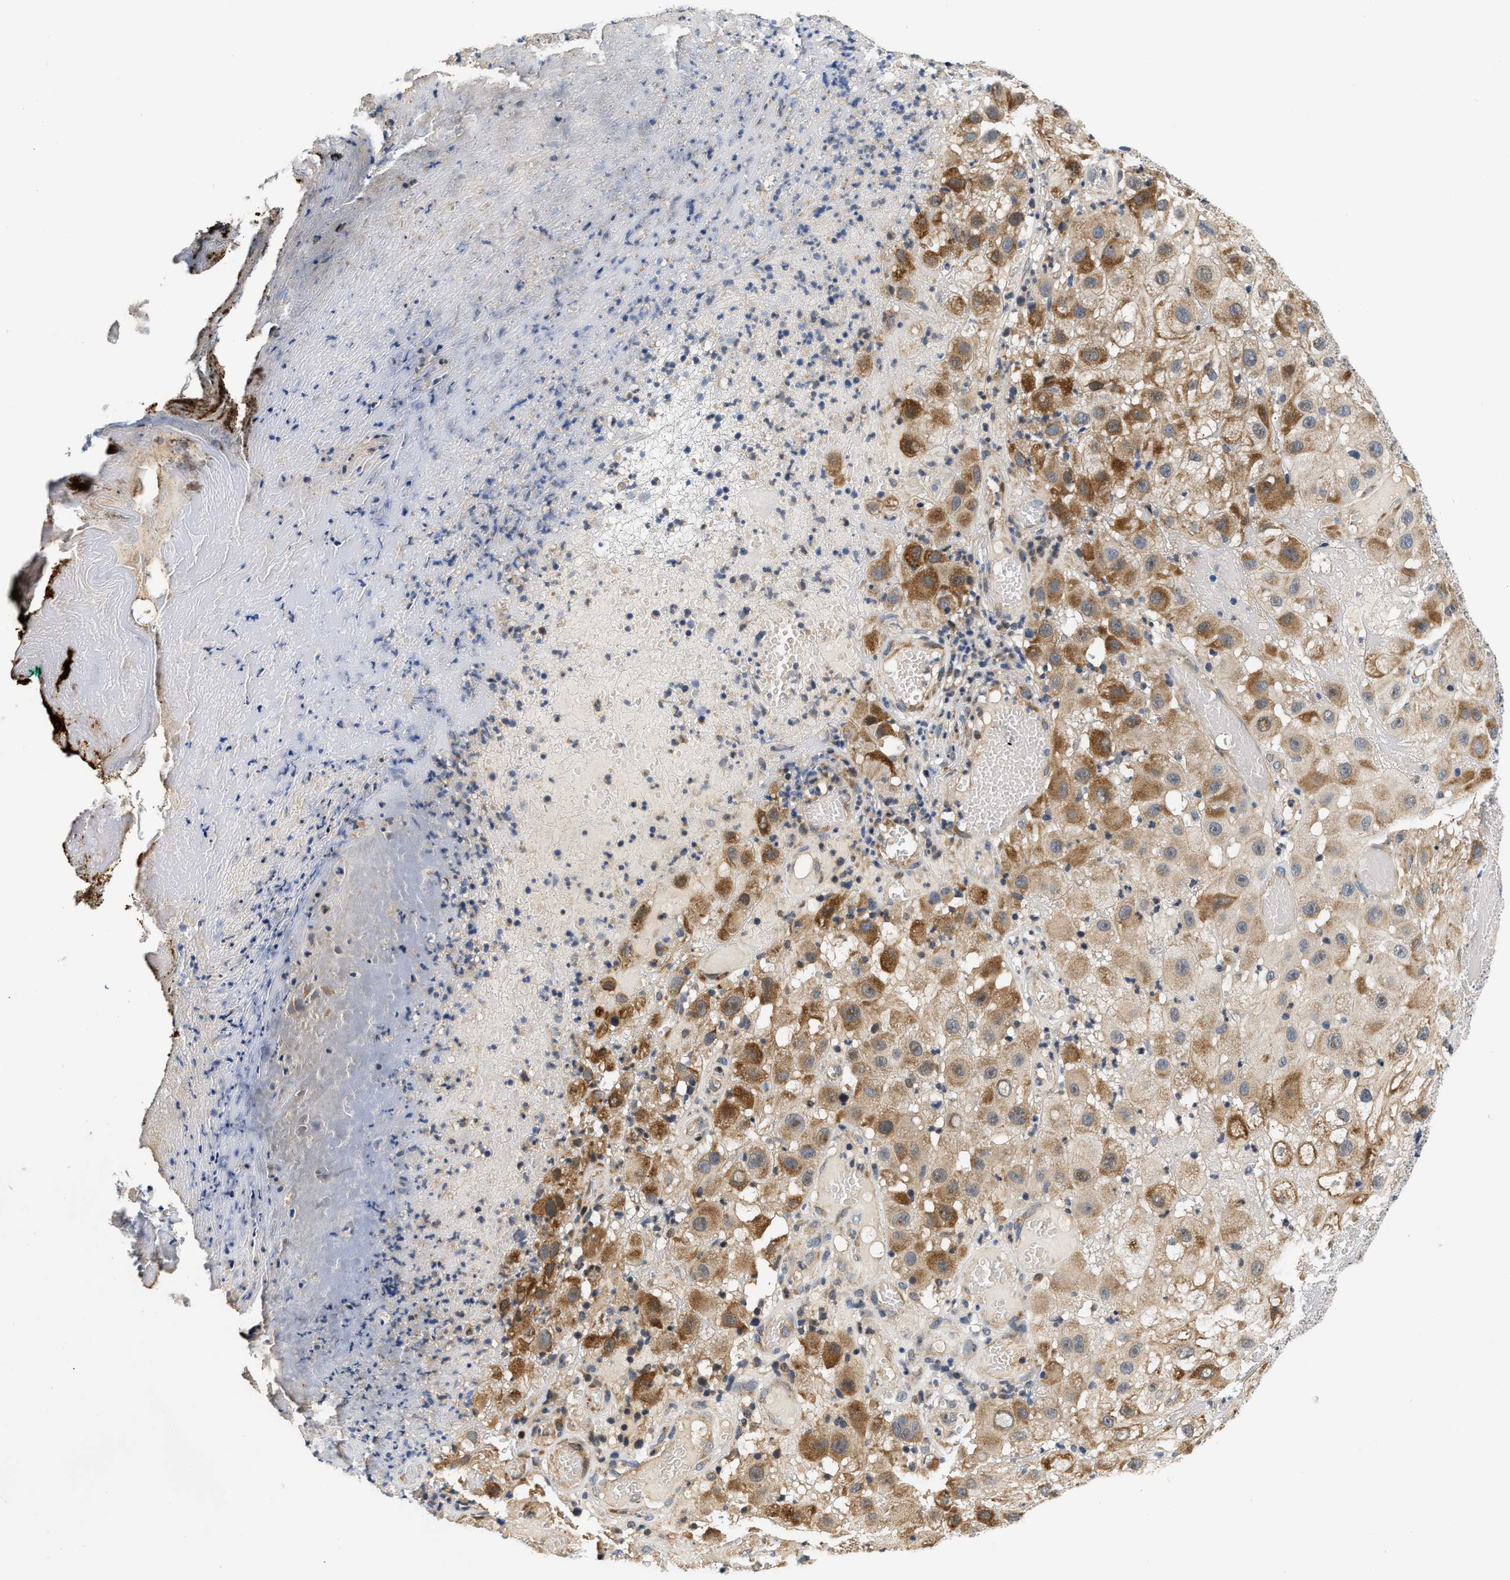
{"staining": {"intensity": "moderate", "quantity": "25%-75%", "location": "cytoplasmic/membranous"}, "tissue": "melanoma", "cell_type": "Tumor cells", "image_type": "cancer", "snomed": [{"axis": "morphology", "description": "Malignant melanoma, NOS"}, {"axis": "topography", "description": "Skin"}], "caption": "Melanoma stained with a protein marker displays moderate staining in tumor cells.", "gene": "TNIP2", "patient": {"sex": "female", "age": 81}}